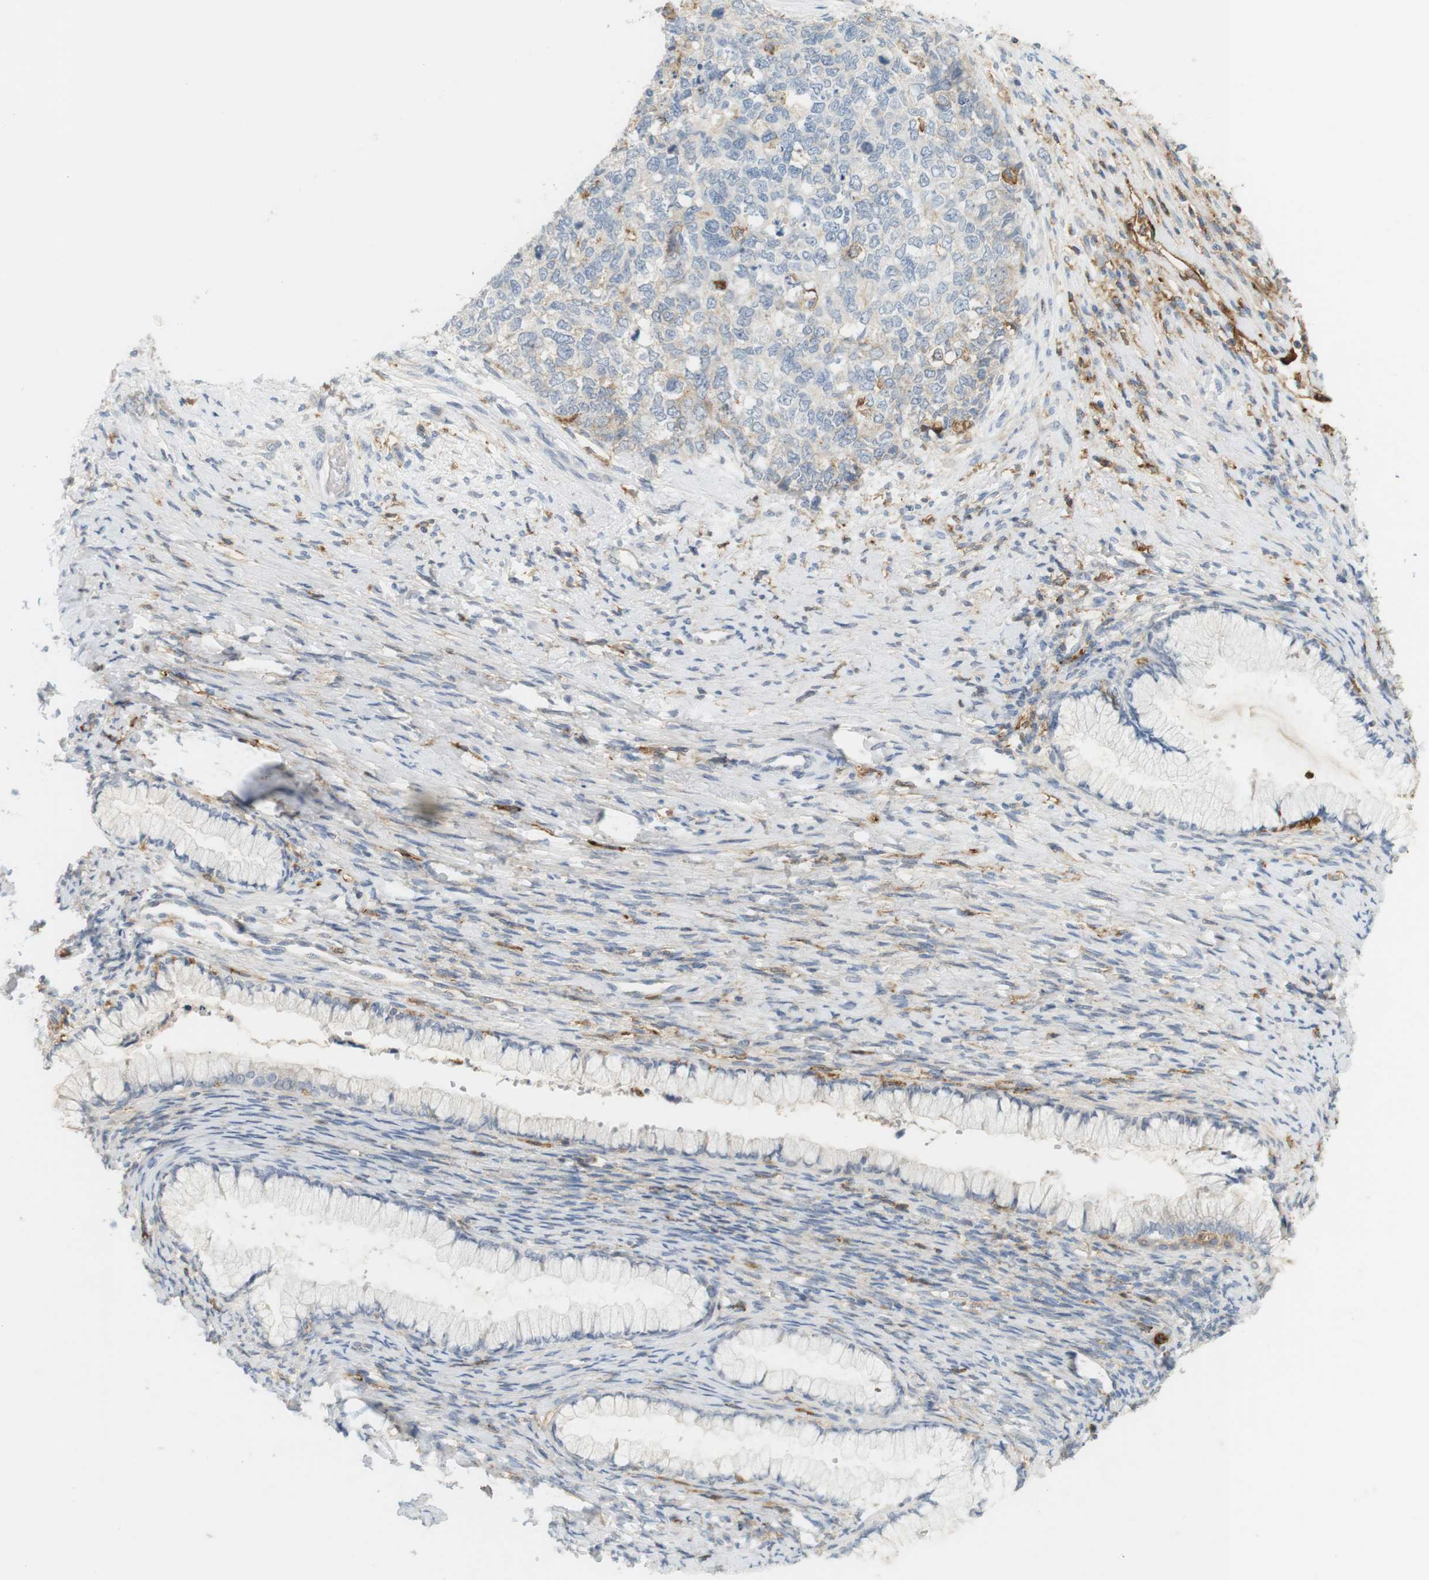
{"staining": {"intensity": "negative", "quantity": "none", "location": "none"}, "tissue": "cervical cancer", "cell_type": "Tumor cells", "image_type": "cancer", "snomed": [{"axis": "morphology", "description": "Squamous cell carcinoma, NOS"}, {"axis": "topography", "description": "Cervix"}], "caption": "Immunohistochemistry histopathology image of human cervical squamous cell carcinoma stained for a protein (brown), which shows no positivity in tumor cells.", "gene": "SIRPA", "patient": {"sex": "female", "age": 63}}